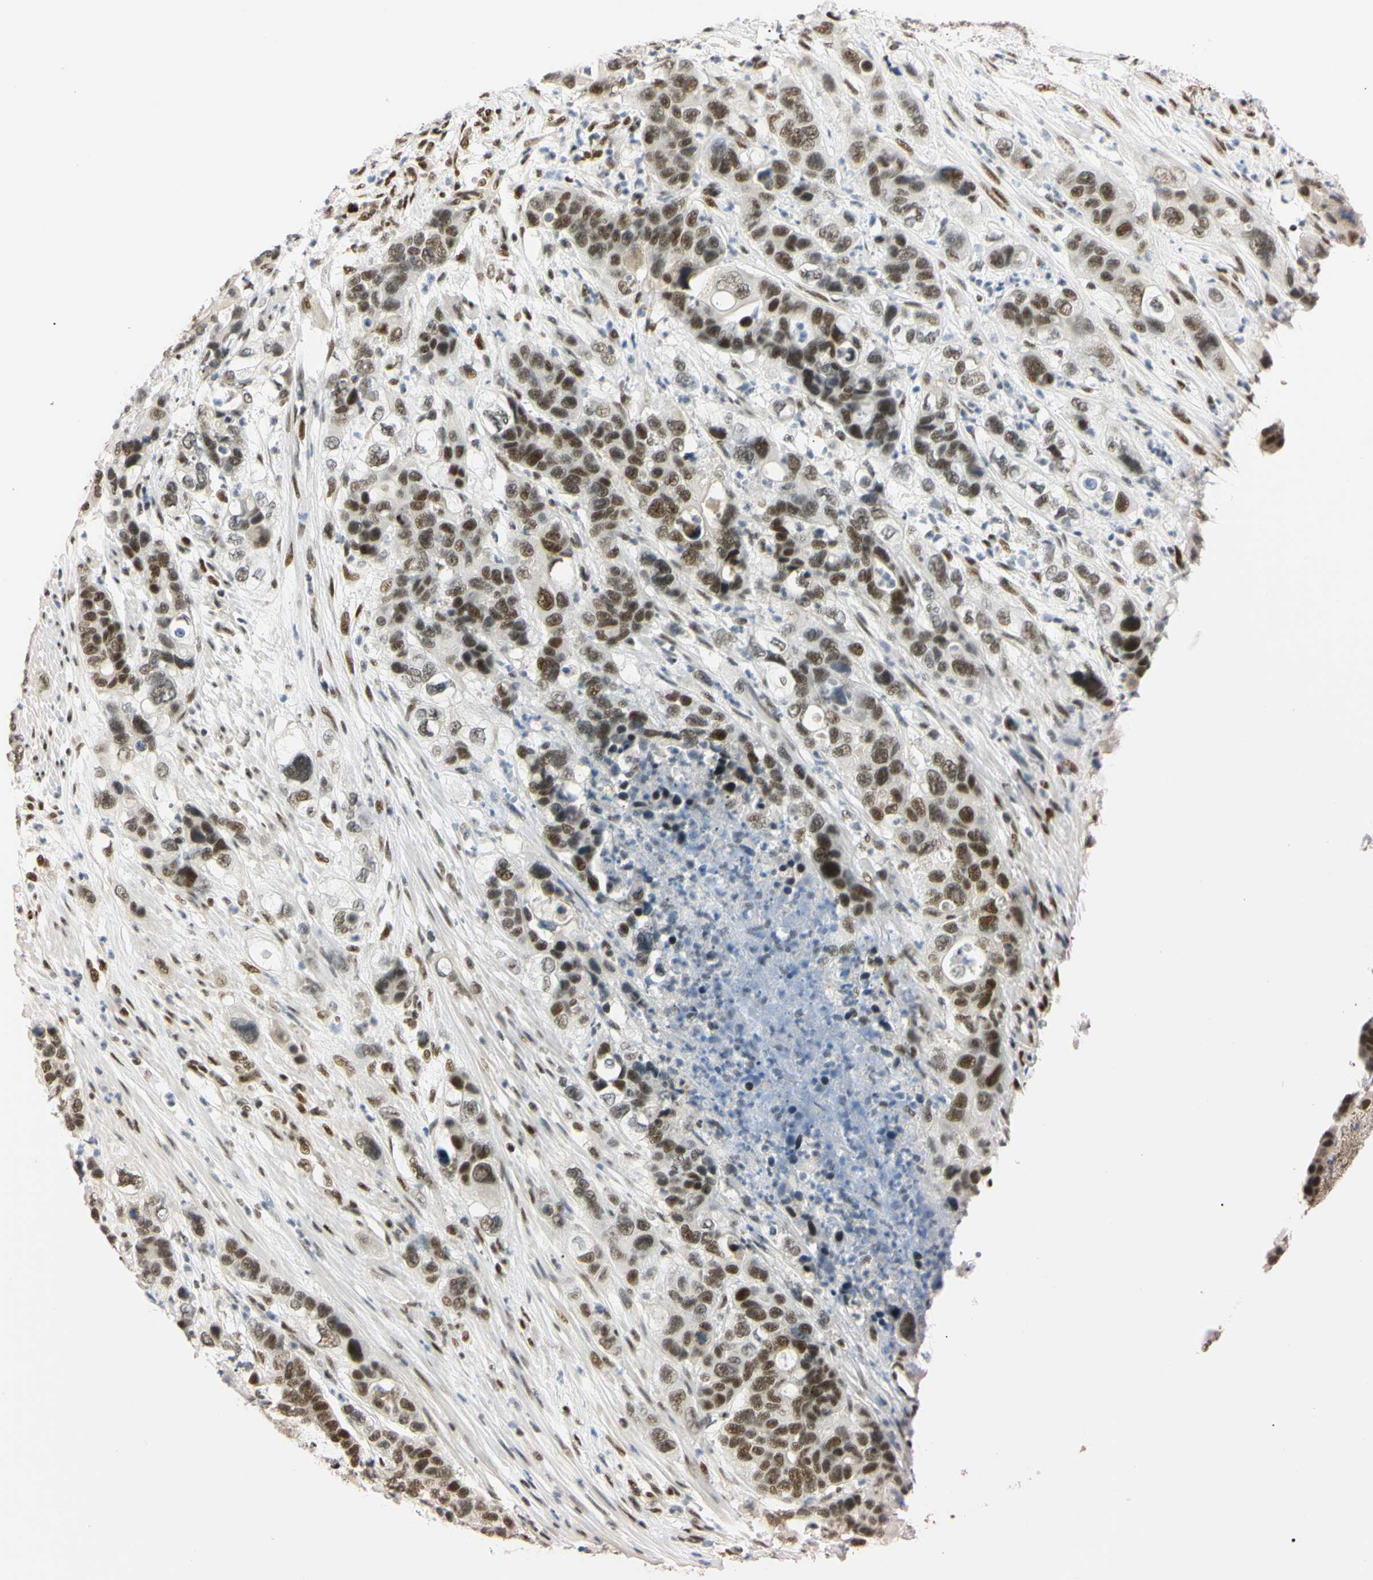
{"staining": {"intensity": "moderate", "quantity": "25%-75%", "location": "nuclear"}, "tissue": "pancreatic cancer", "cell_type": "Tumor cells", "image_type": "cancer", "snomed": [{"axis": "morphology", "description": "Adenocarcinoma, NOS"}, {"axis": "topography", "description": "Pancreas"}], "caption": "This is an image of immunohistochemistry staining of pancreatic cancer (adenocarcinoma), which shows moderate staining in the nuclear of tumor cells.", "gene": "ZNF134", "patient": {"sex": "female", "age": 71}}